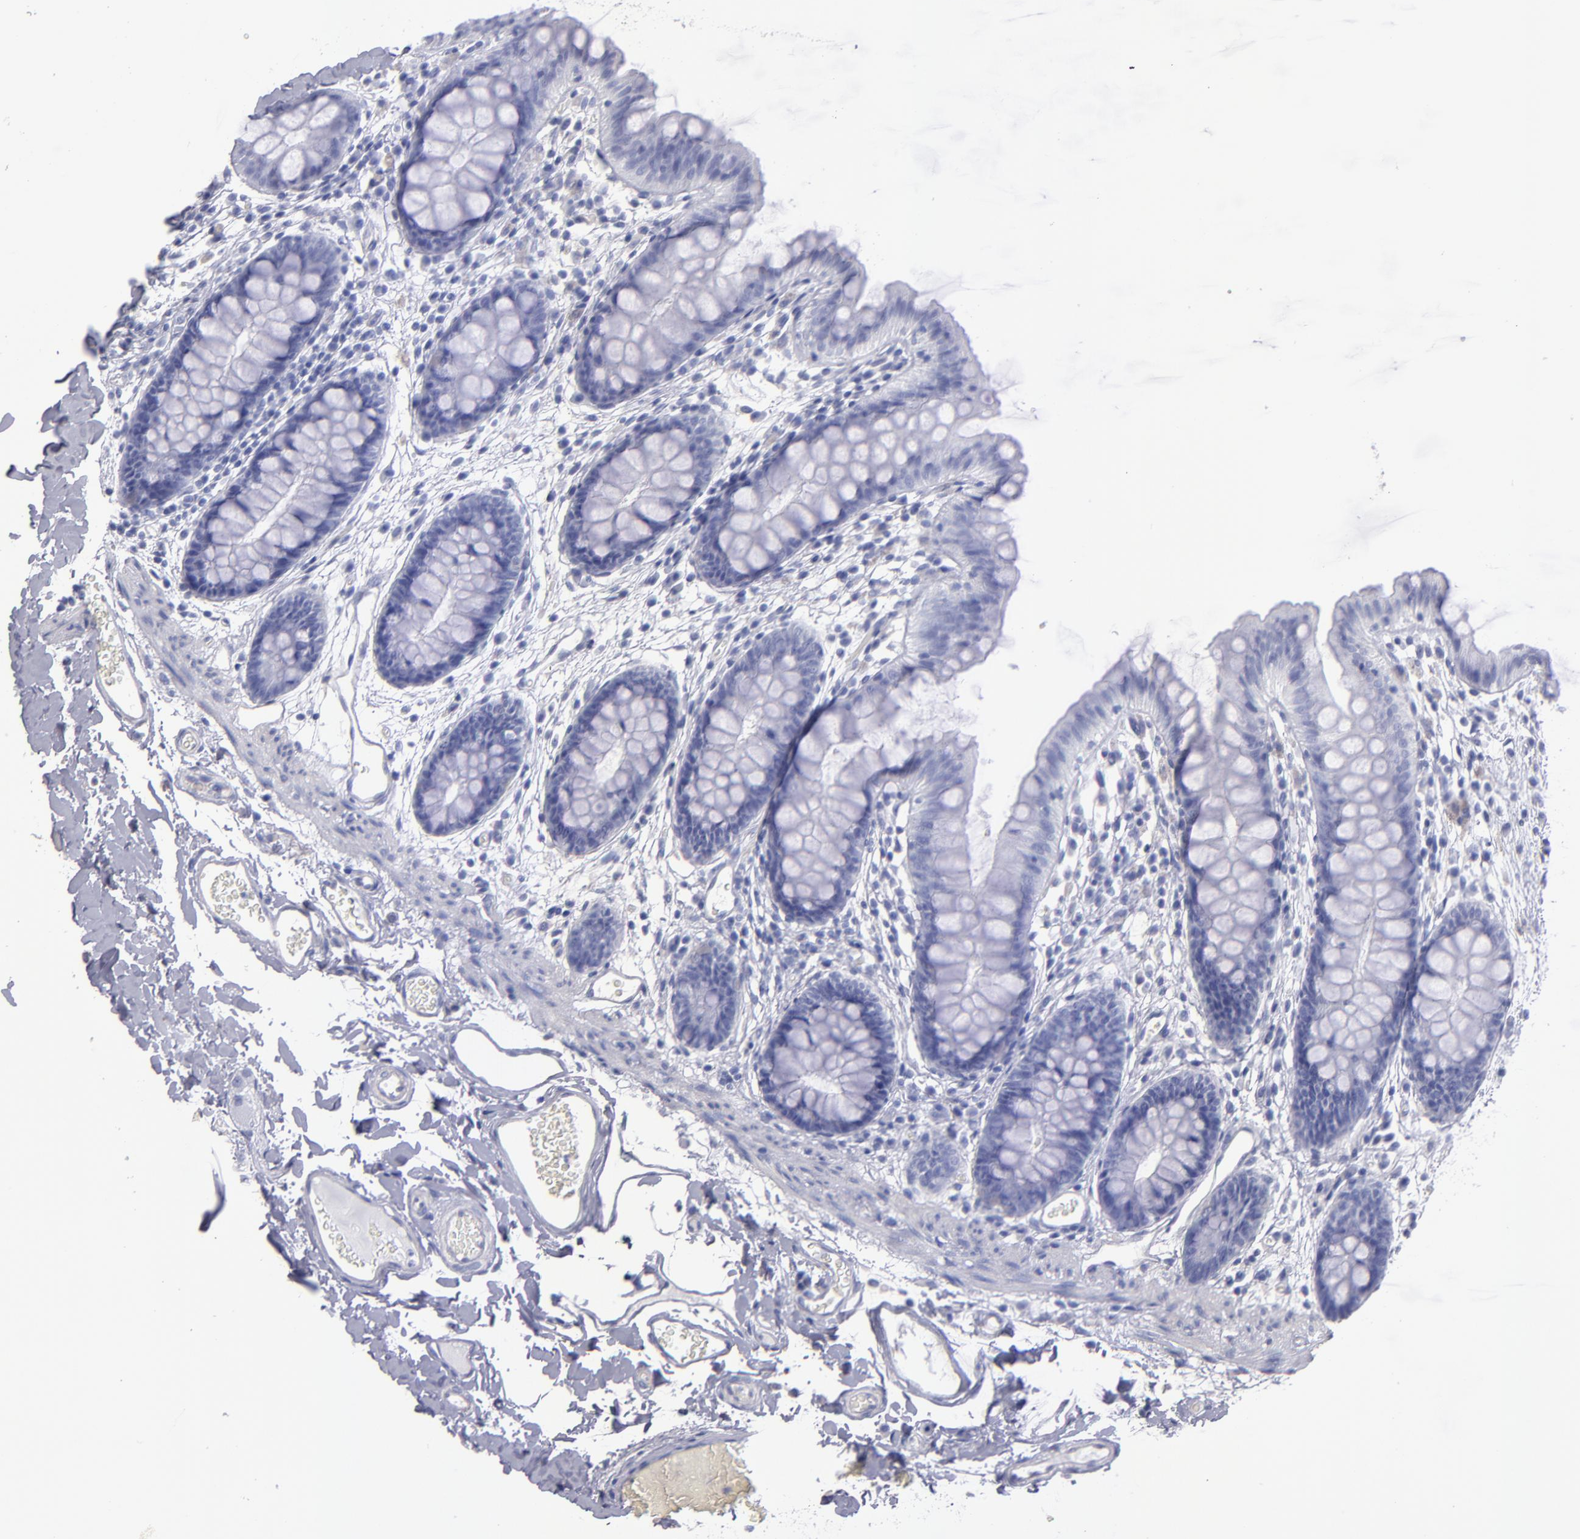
{"staining": {"intensity": "negative", "quantity": "none", "location": "none"}, "tissue": "colon", "cell_type": "Endothelial cells", "image_type": "normal", "snomed": [{"axis": "morphology", "description": "Normal tissue, NOS"}, {"axis": "topography", "description": "Smooth muscle"}, {"axis": "topography", "description": "Colon"}], "caption": "High power microscopy photomicrograph of an immunohistochemistry (IHC) micrograph of benign colon, revealing no significant expression in endothelial cells.", "gene": "MB", "patient": {"sex": "male", "age": 67}}